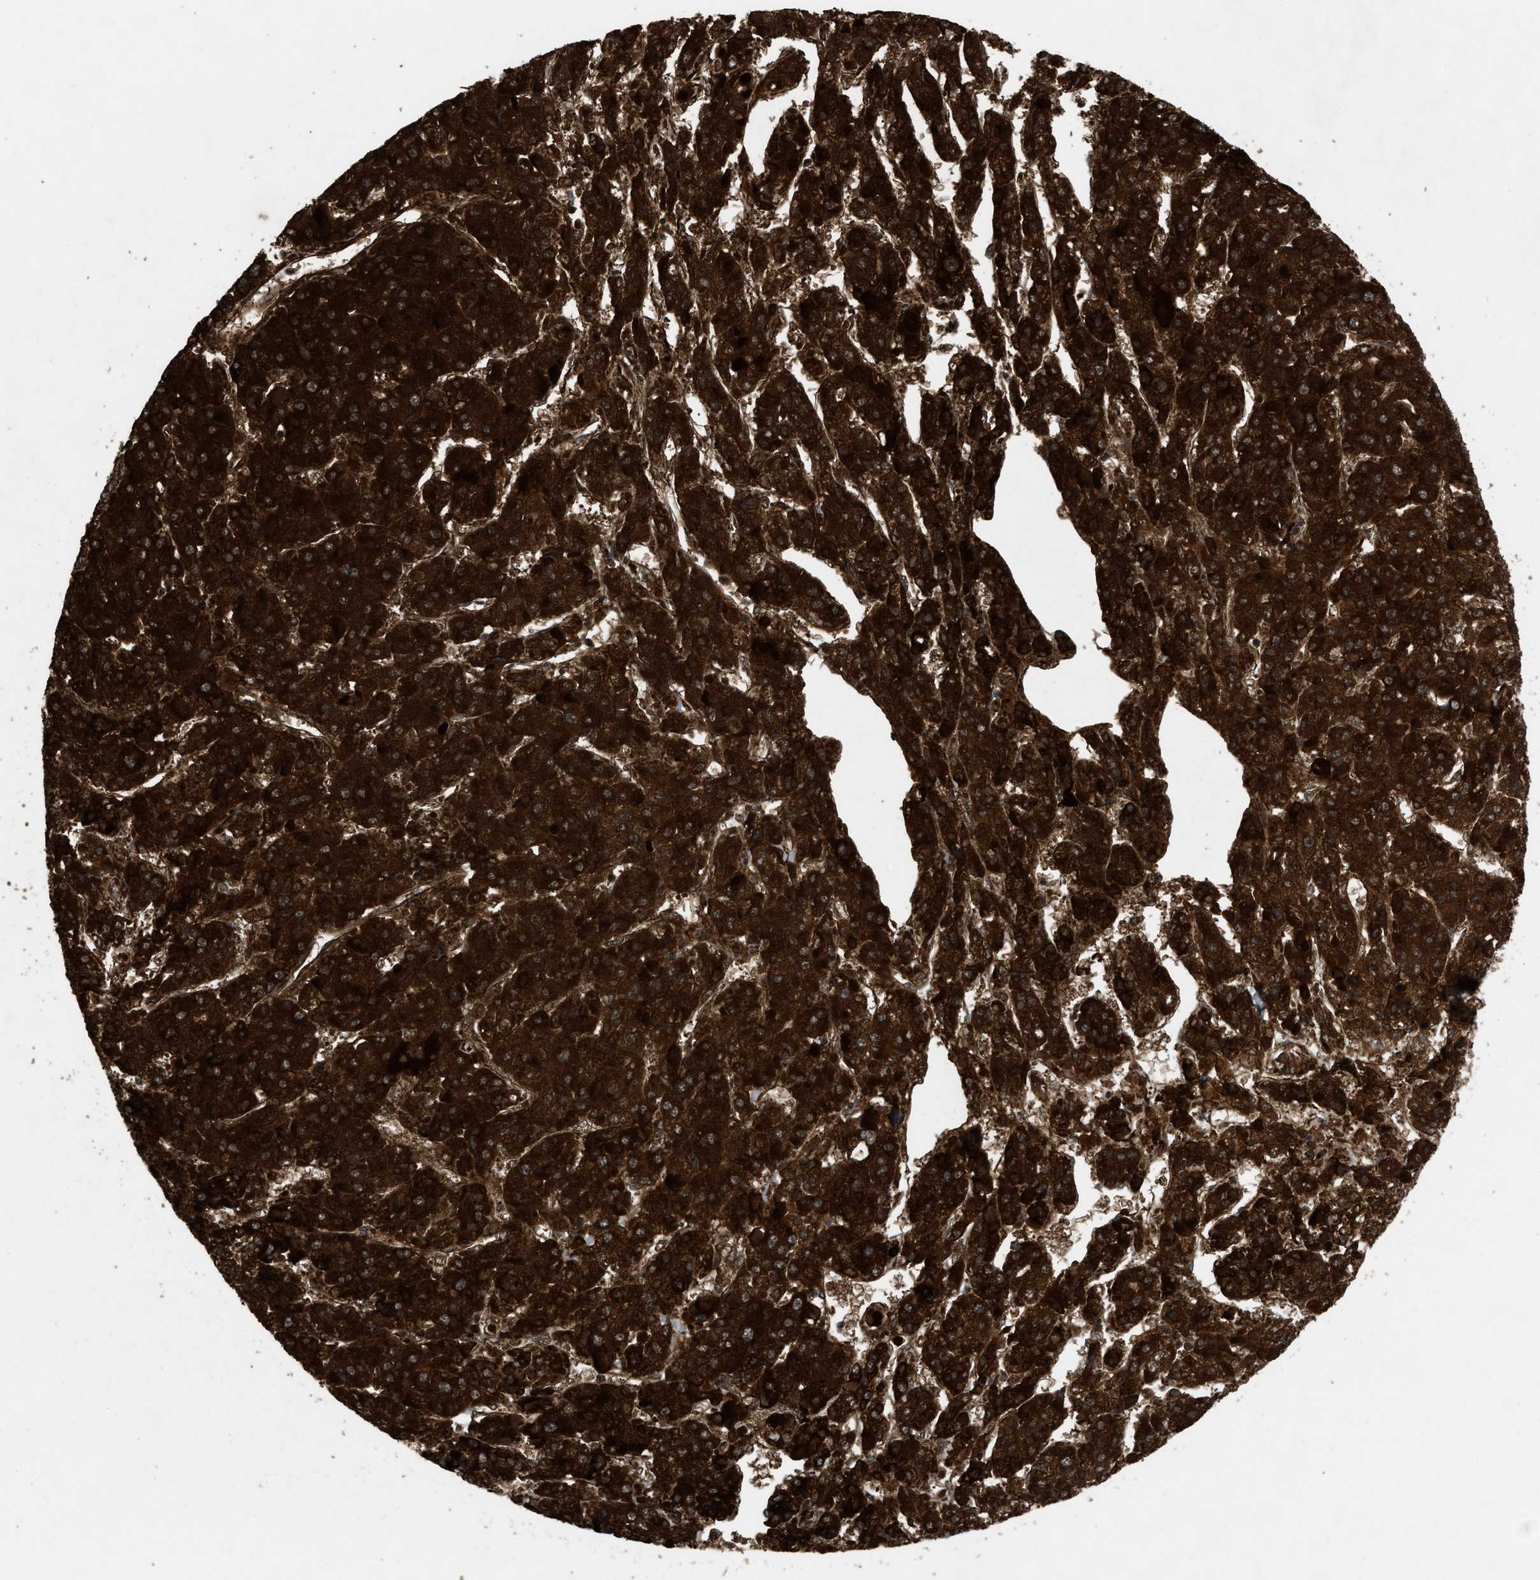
{"staining": {"intensity": "strong", "quantity": ">75%", "location": "cytoplasmic/membranous"}, "tissue": "liver cancer", "cell_type": "Tumor cells", "image_type": "cancer", "snomed": [{"axis": "morphology", "description": "Carcinoma, Hepatocellular, NOS"}, {"axis": "topography", "description": "Liver"}], "caption": "Liver cancer stained with a protein marker demonstrates strong staining in tumor cells.", "gene": "PER3", "patient": {"sex": "female", "age": 73}}